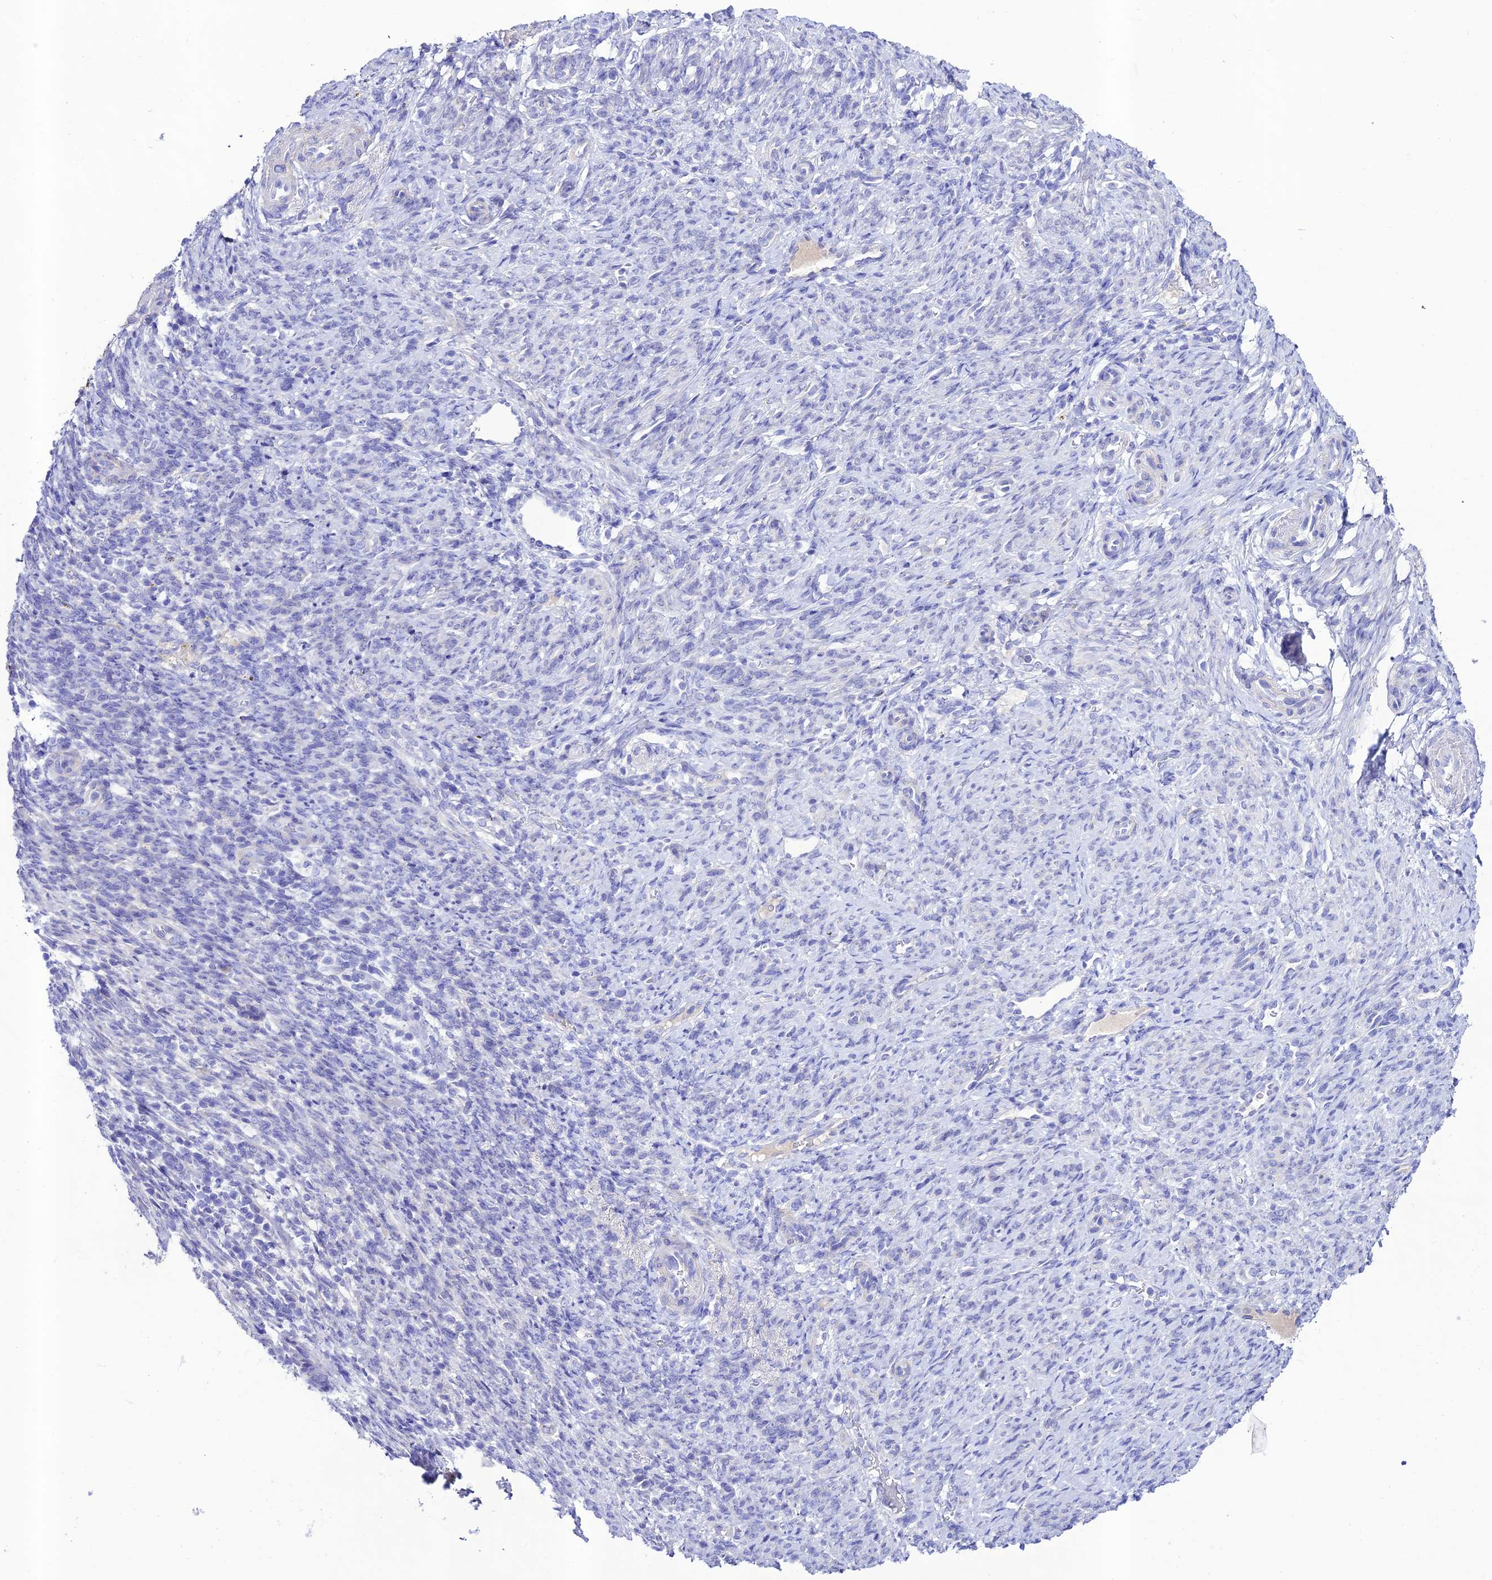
{"staining": {"intensity": "negative", "quantity": "none", "location": "none"}, "tissue": "endometrial cancer", "cell_type": "Tumor cells", "image_type": "cancer", "snomed": [{"axis": "morphology", "description": "Adenocarcinoma, NOS"}, {"axis": "topography", "description": "Endometrium"}], "caption": "DAB (3,3'-diaminobenzidine) immunohistochemical staining of human endometrial adenocarcinoma displays no significant staining in tumor cells.", "gene": "NLRP6", "patient": {"sex": "female", "age": 70}}